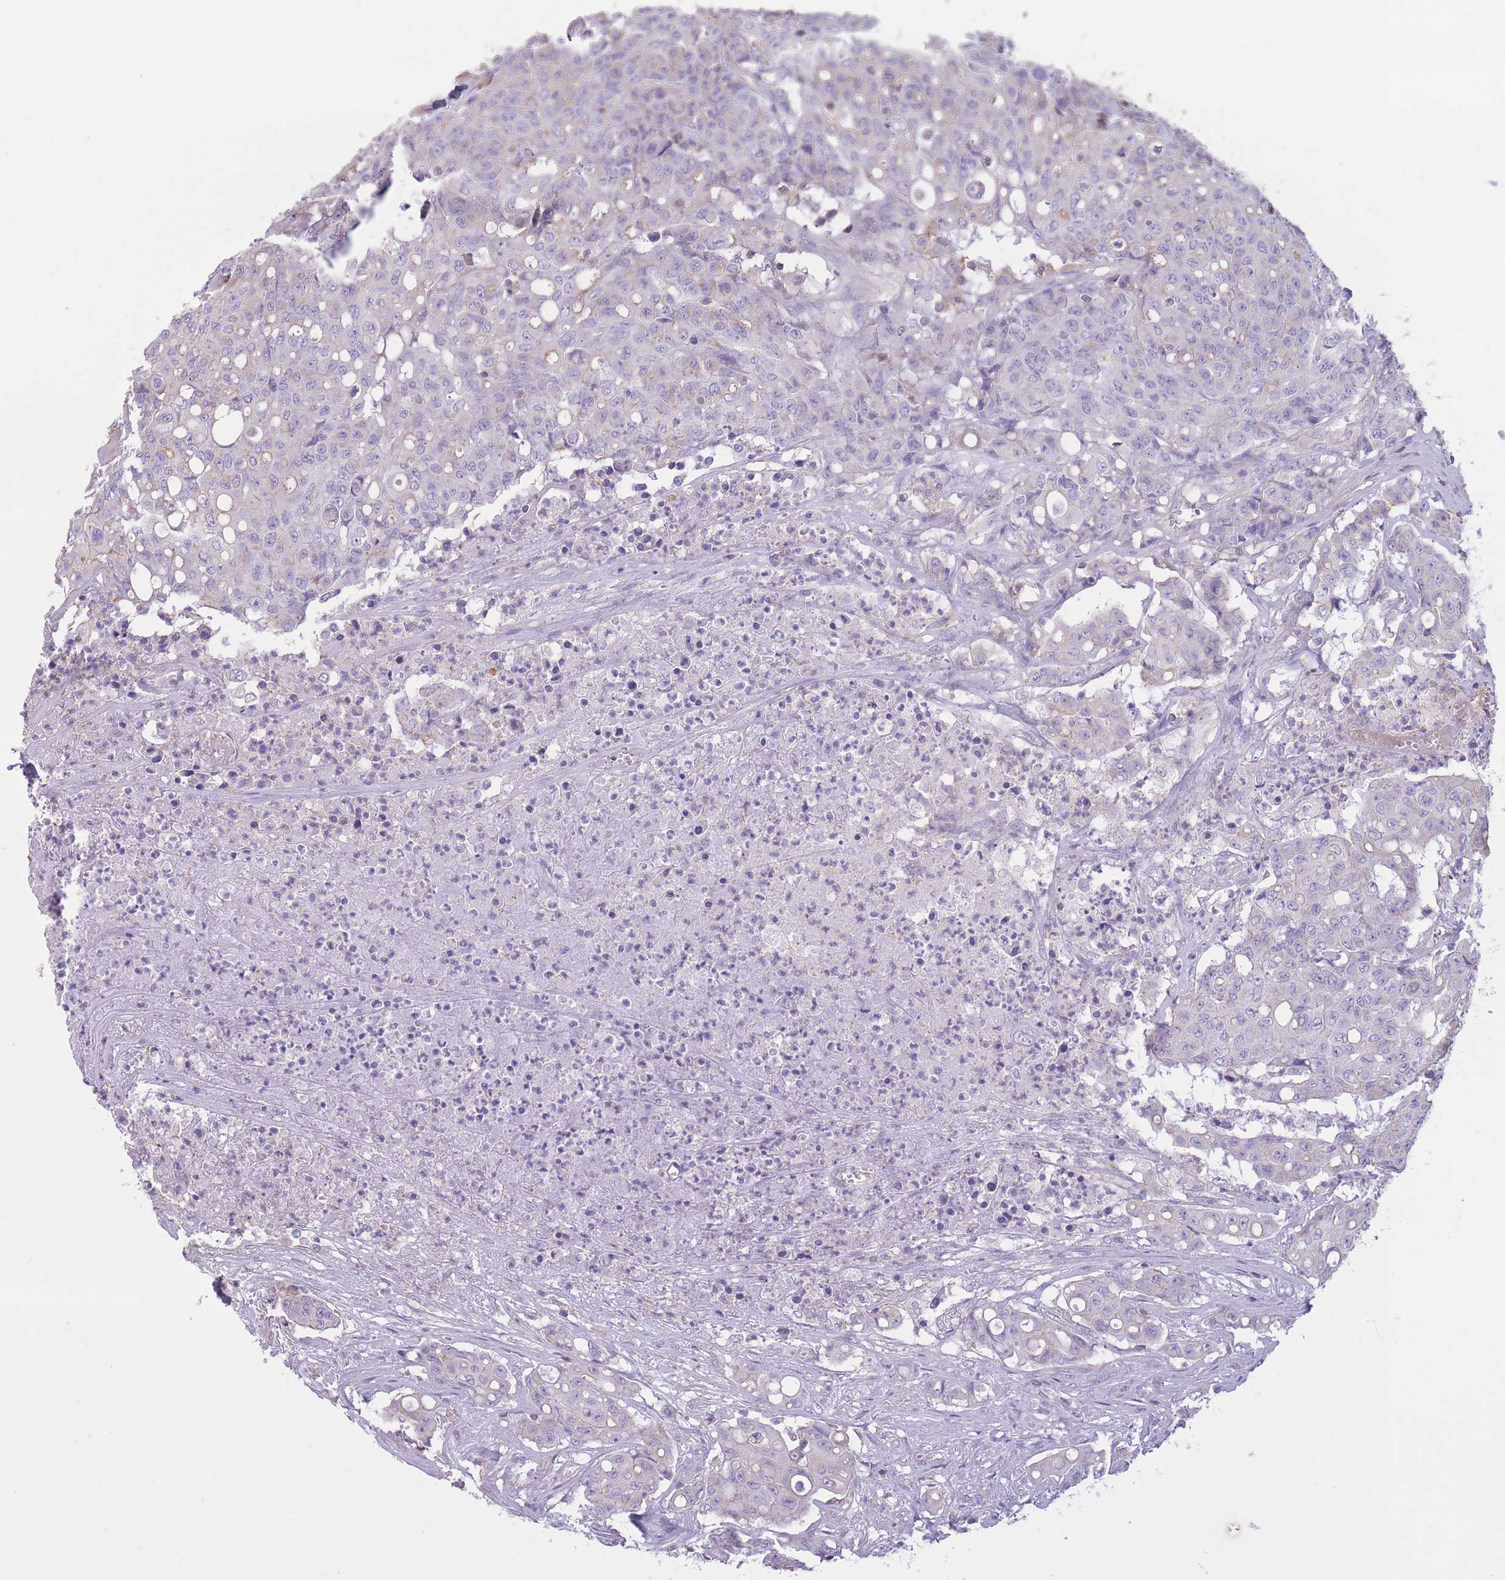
{"staining": {"intensity": "negative", "quantity": "none", "location": "none"}, "tissue": "colorectal cancer", "cell_type": "Tumor cells", "image_type": "cancer", "snomed": [{"axis": "morphology", "description": "Adenocarcinoma, NOS"}, {"axis": "topography", "description": "Colon"}], "caption": "IHC histopathology image of neoplastic tissue: colorectal cancer stained with DAB (3,3'-diaminobenzidine) shows no significant protein positivity in tumor cells. (DAB immunohistochemistry, high magnification).", "gene": "PDHA1", "patient": {"sex": "male", "age": 51}}